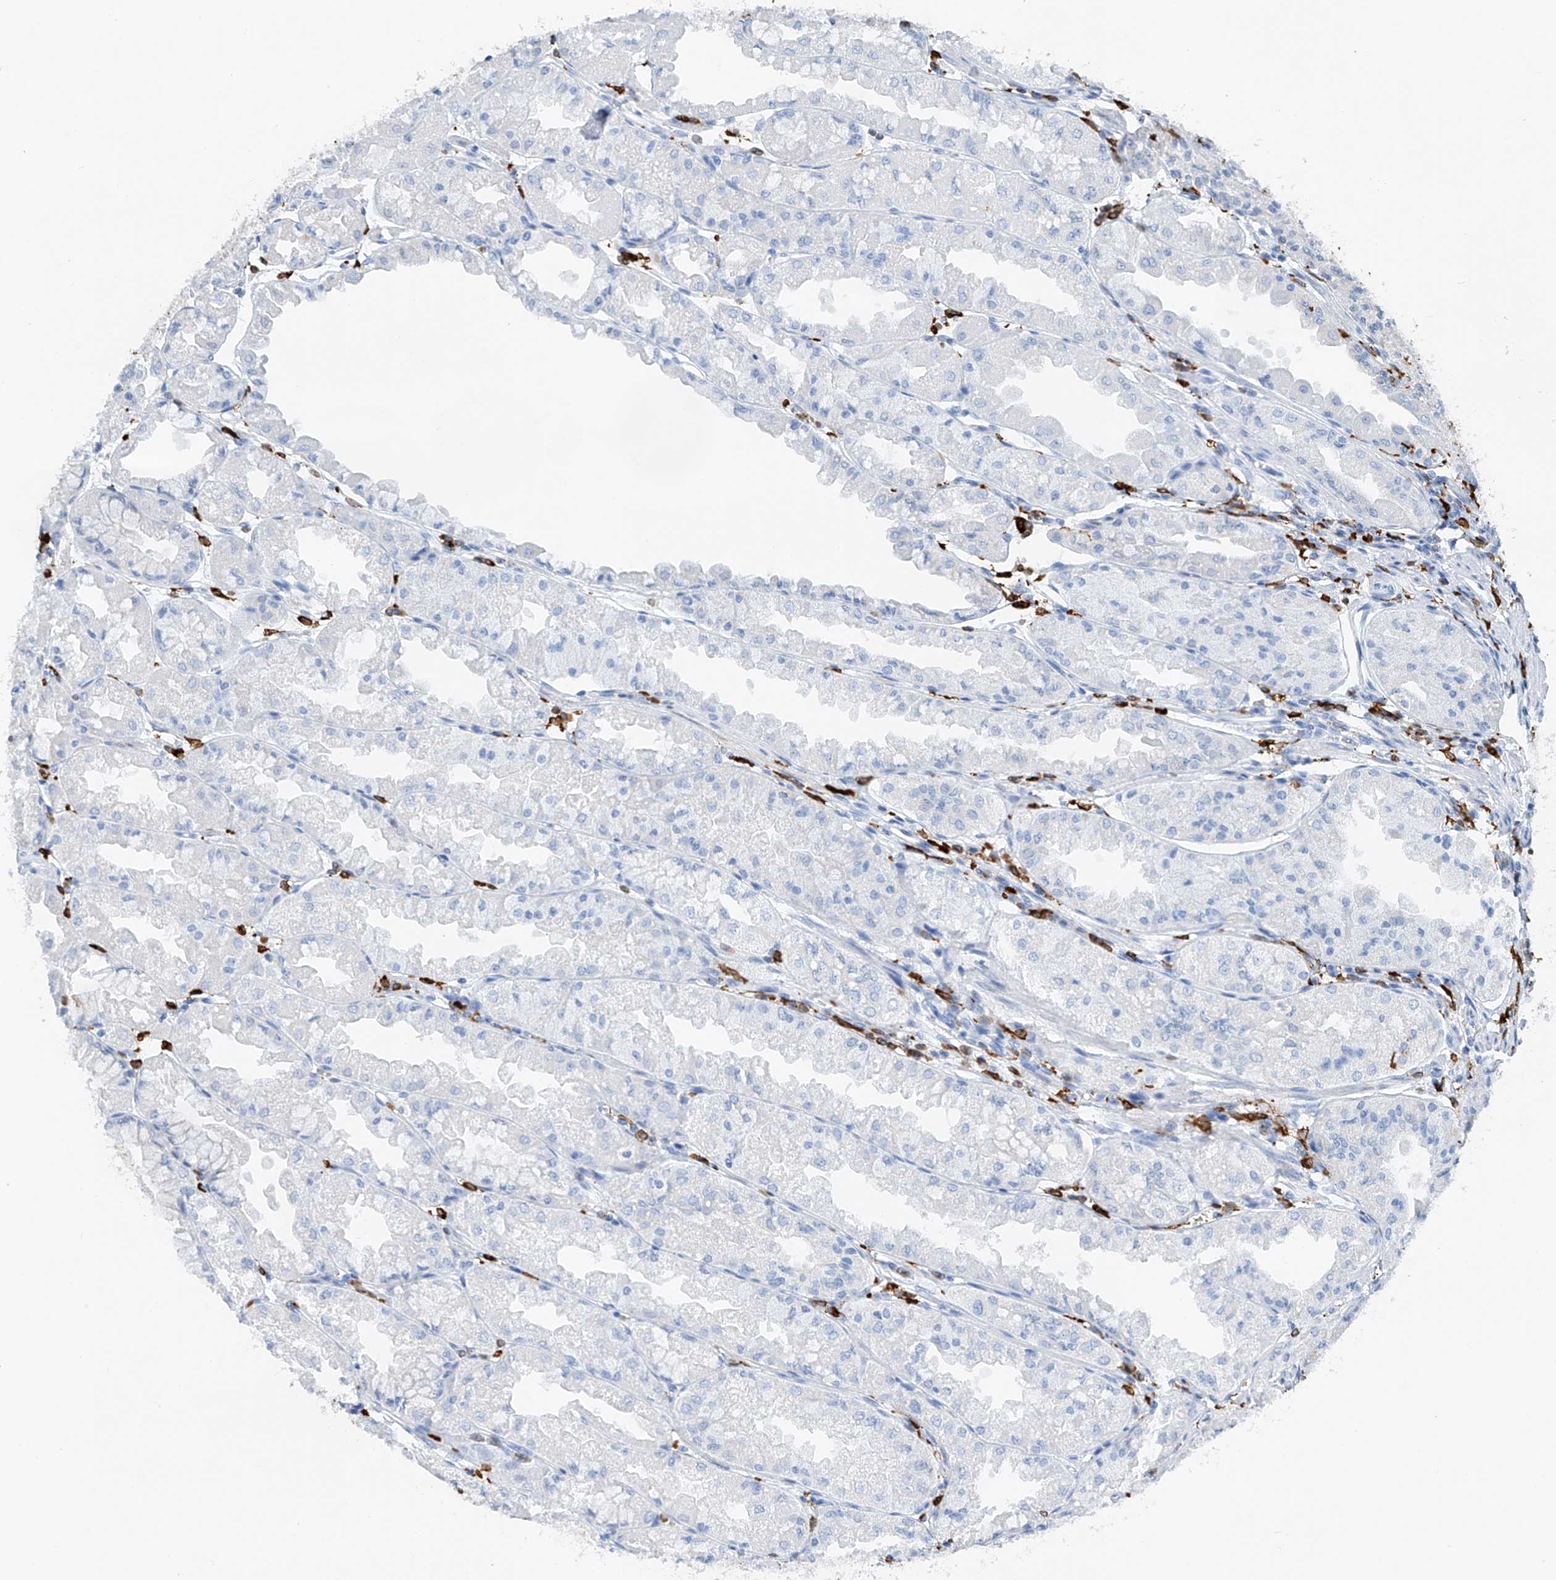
{"staining": {"intensity": "weak", "quantity": "<25%", "location": "cytoplasmic/membranous"}, "tissue": "stomach", "cell_type": "Glandular cells", "image_type": "normal", "snomed": [{"axis": "morphology", "description": "Normal tissue, NOS"}, {"axis": "topography", "description": "Stomach, upper"}], "caption": "The immunohistochemistry (IHC) histopathology image has no significant positivity in glandular cells of stomach.", "gene": "TBXAS1", "patient": {"sex": "male", "age": 47}}